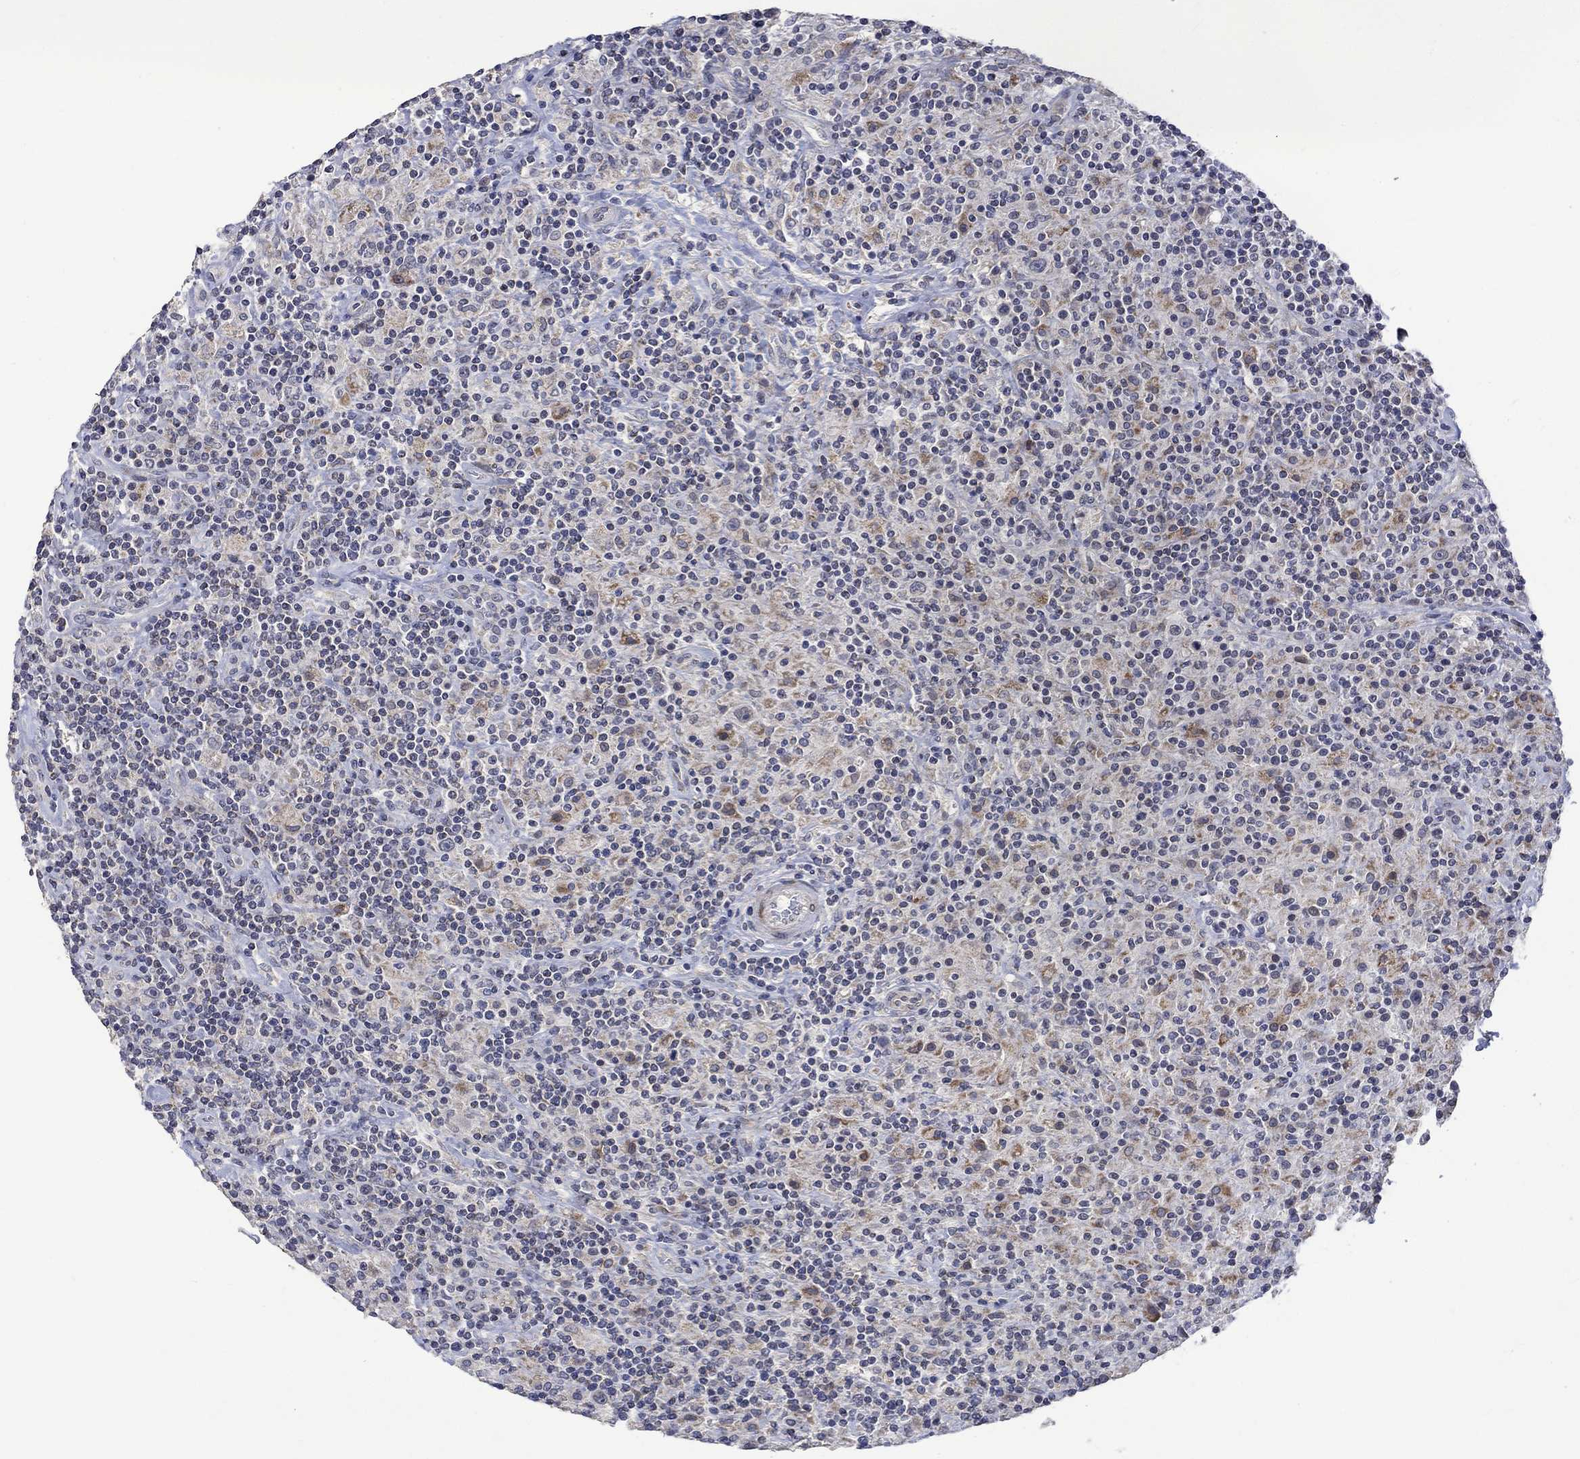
{"staining": {"intensity": "negative", "quantity": "none", "location": "none"}, "tissue": "lymphoma", "cell_type": "Tumor cells", "image_type": "cancer", "snomed": [{"axis": "morphology", "description": "Hodgkin's disease, NOS"}, {"axis": "topography", "description": "Lymph node"}], "caption": "IHC of human Hodgkin's disease reveals no expression in tumor cells.", "gene": "SLC48A1", "patient": {"sex": "male", "age": 70}}